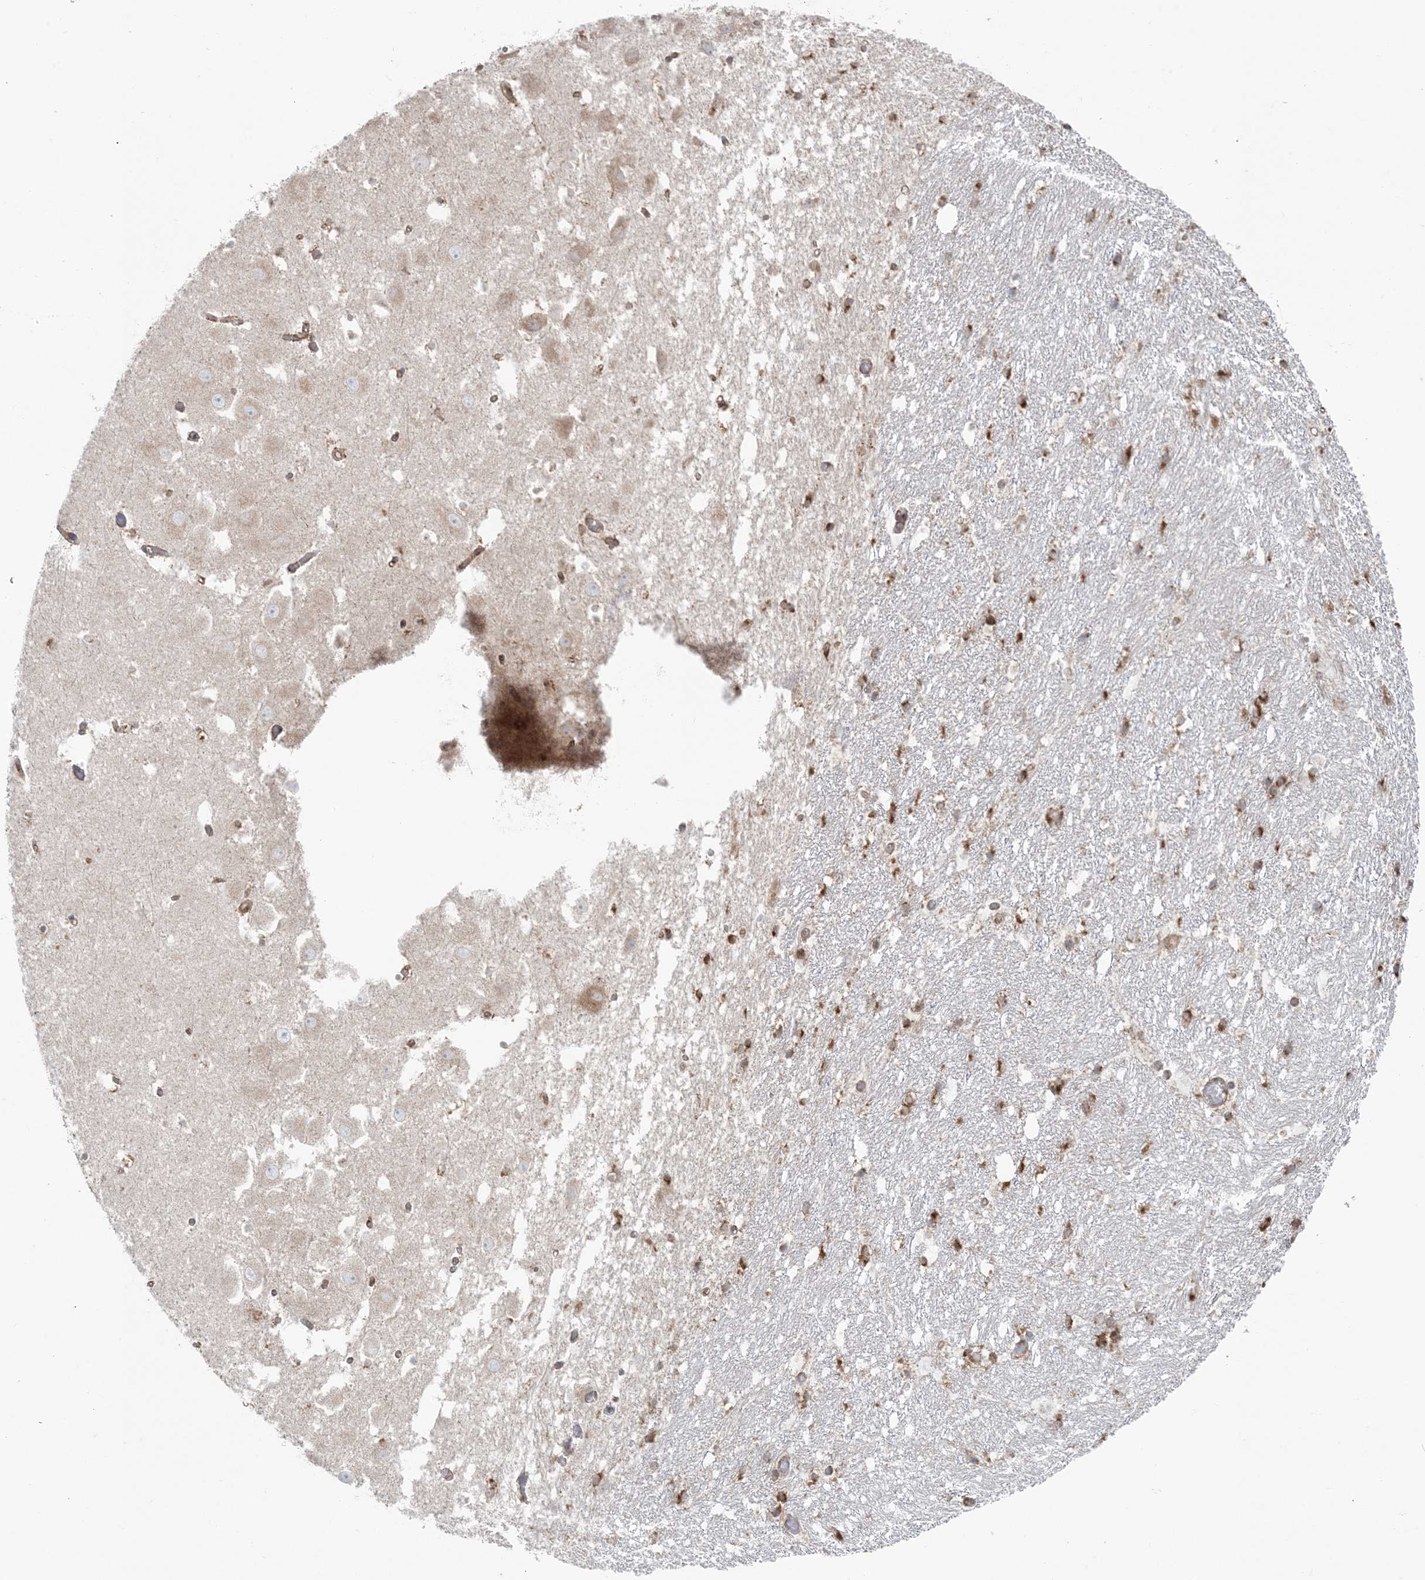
{"staining": {"intensity": "moderate", "quantity": "25%-75%", "location": "cytoplasmic/membranous"}, "tissue": "hippocampus", "cell_type": "Glial cells", "image_type": "normal", "snomed": [{"axis": "morphology", "description": "Normal tissue, NOS"}, {"axis": "topography", "description": "Hippocampus"}], "caption": "A photomicrograph showing moderate cytoplasmic/membranous staining in approximately 25%-75% of glial cells in unremarkable hippocampus, as visualized by brown immunohistochemical staining.", "gene": "UBXN4", "patient": {"sex": "female", "age": 52}}